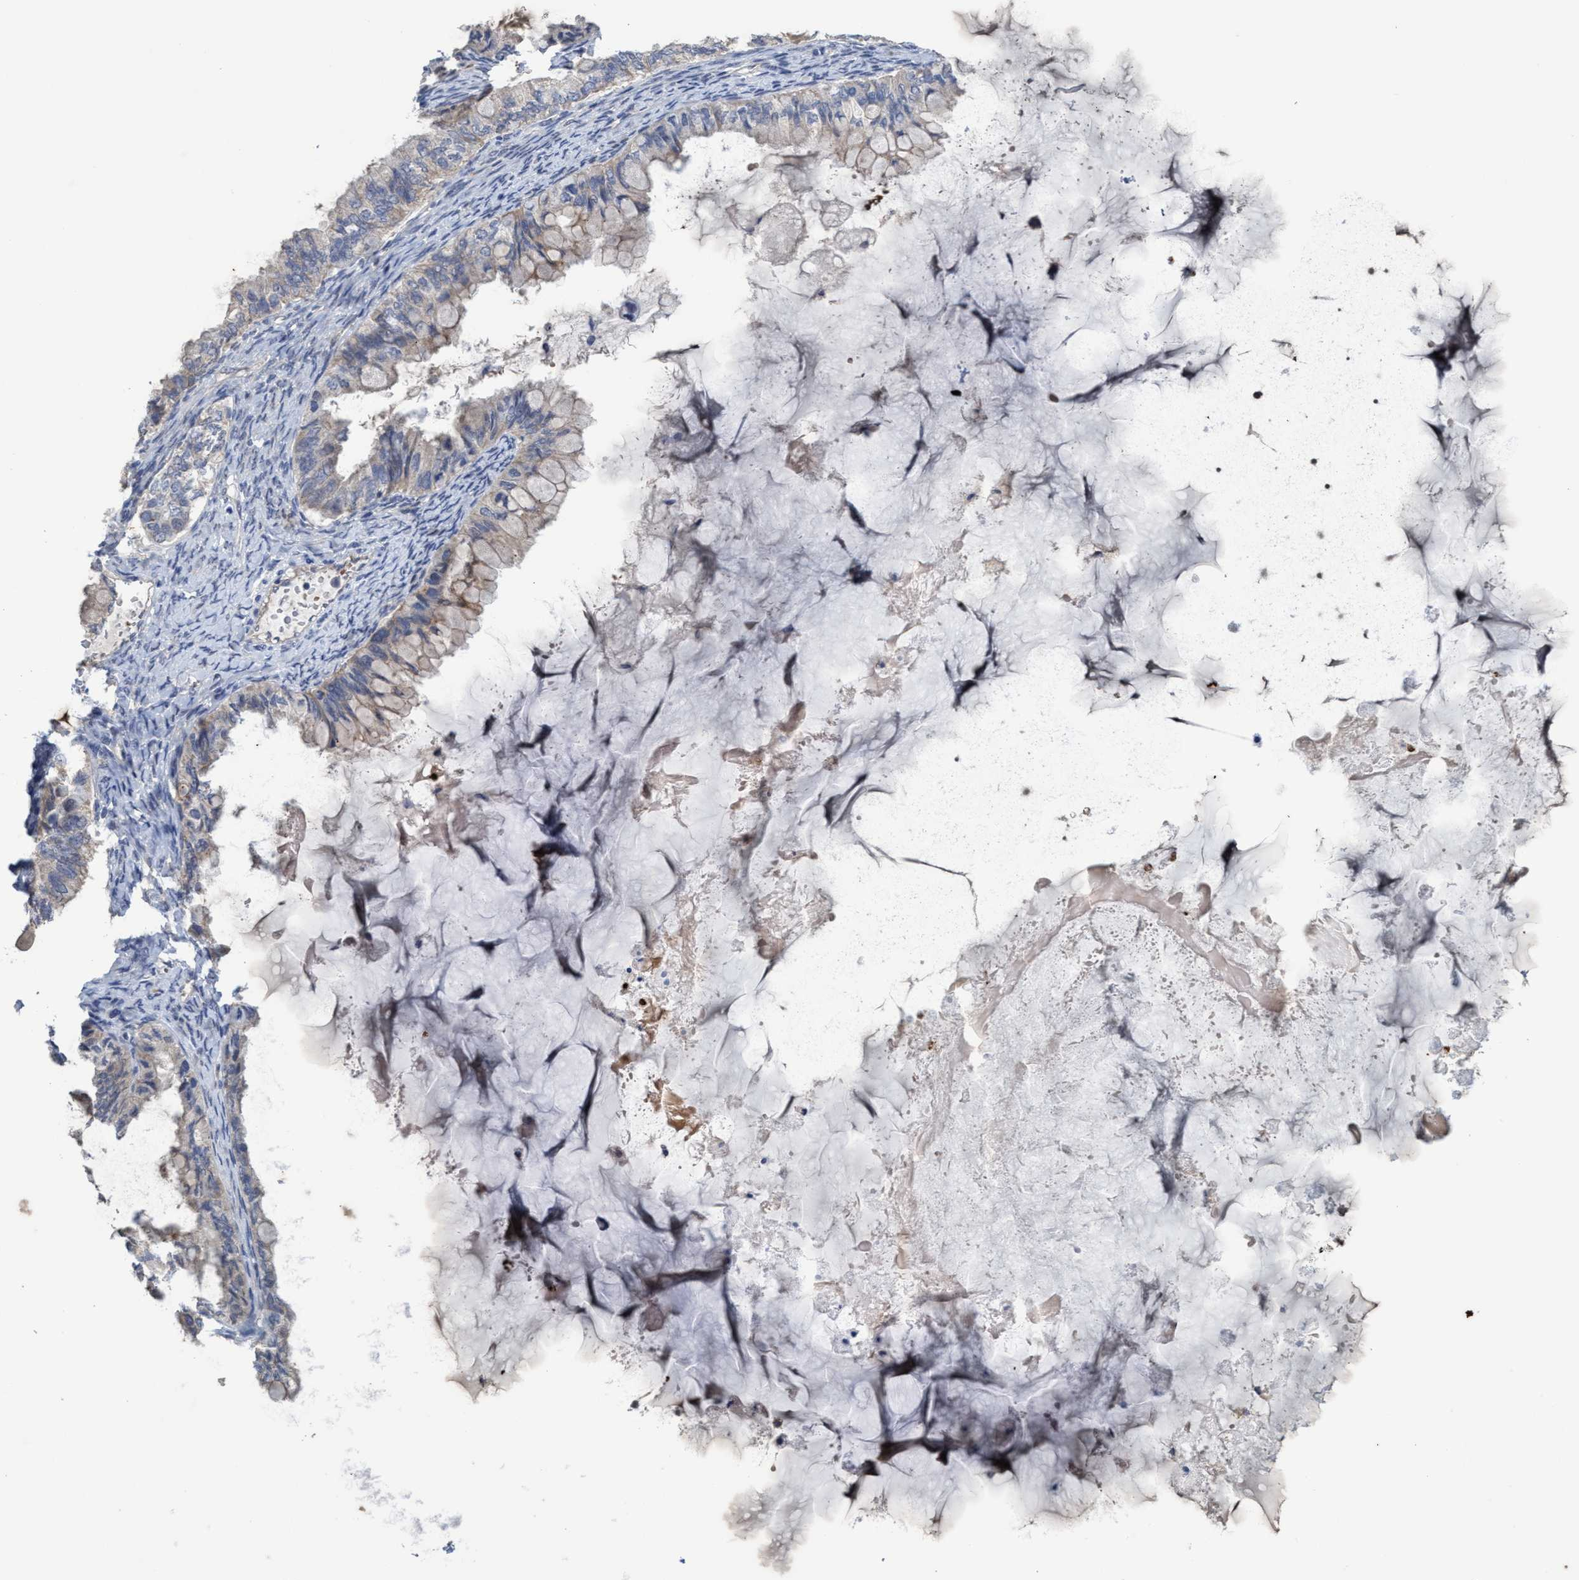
{"staining": {"intensity": "weak", "quantity": "<25%", "location": "cytoplasmic/membranous"}, "tissue": "ovarian cancer", "cell_type": "Tumor cells", "image_type": "cancer", "snomed": [{"axis": "morphology", "description": "Cystadenocarcinoma, mucinous, NOS"}, {"axis": "topography", "description": "Ovary"}], "caption": "Tumor cells show no significant protein expression in ovarian cancer. (Immunohistochemistry, brightfield microscopy, high magnification).", "gene": "SEMA4D", "patient": {"sex": "female", "age": 80}}